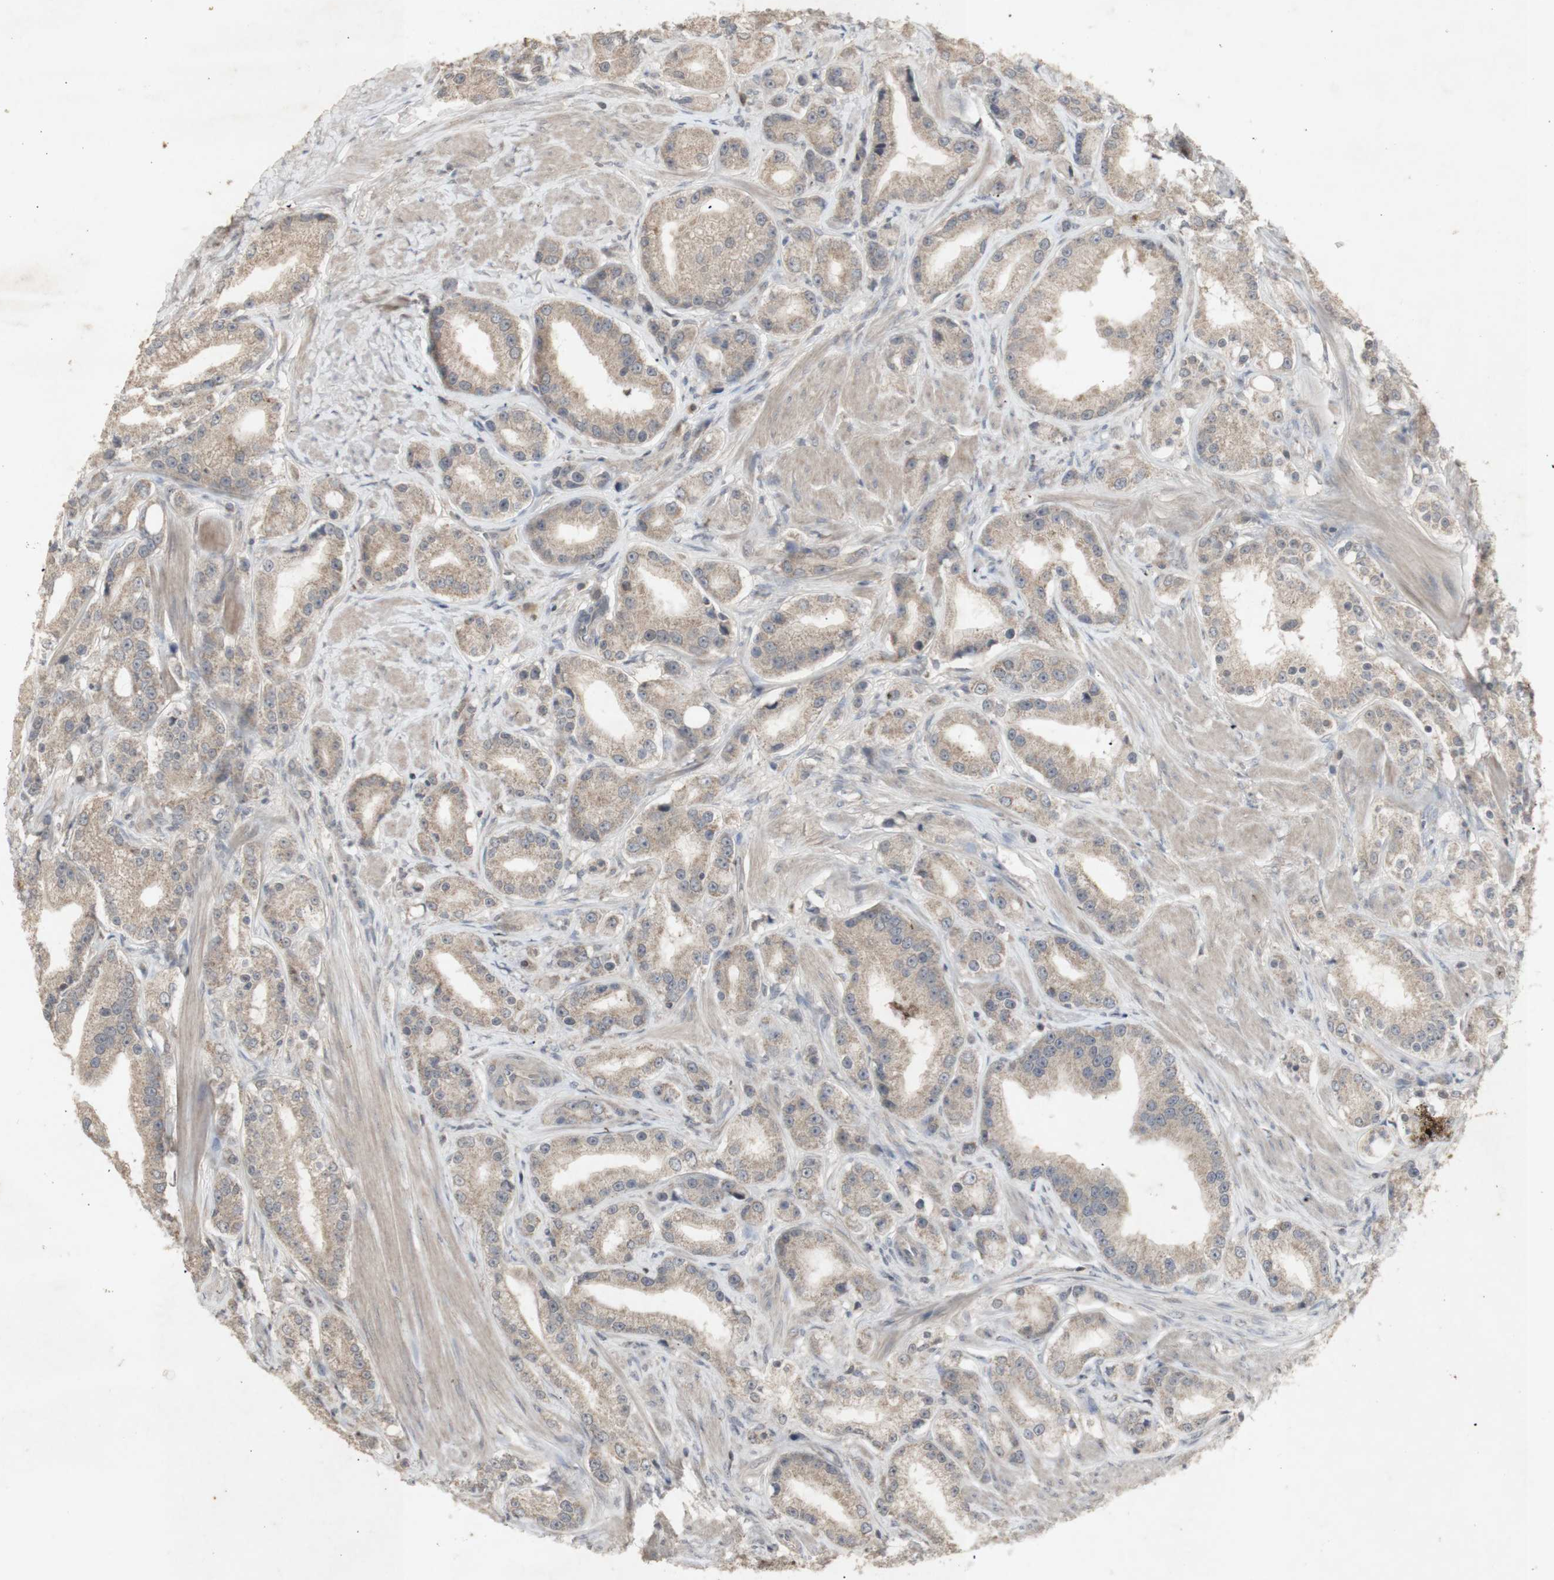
{"staining": {"intensity": "moderate", "quantity": ">75%", "location": "cytoplasmic/membranous"}, "tissue": "prostate cancer", "cell_type": "Tumor cells", "image_type": "cancer", "snomed": [{"axis": "morphology", "description": "Adenocarcinoma, Low grade"}, {"axis": "topography", "description": "Prostate"}], "caption": "High-magnification brightfield microscopy of adenocarcinoma (low-grade) (prostate) stained with DAB (brown) and counterstained with hematoxylin (blue). tumor cells exhibit moderate cytoplasmic/membranous expression is seen in approximately>75% of cells.", "gene": "INS", "patient": {"sex": "male", "age": 63}}